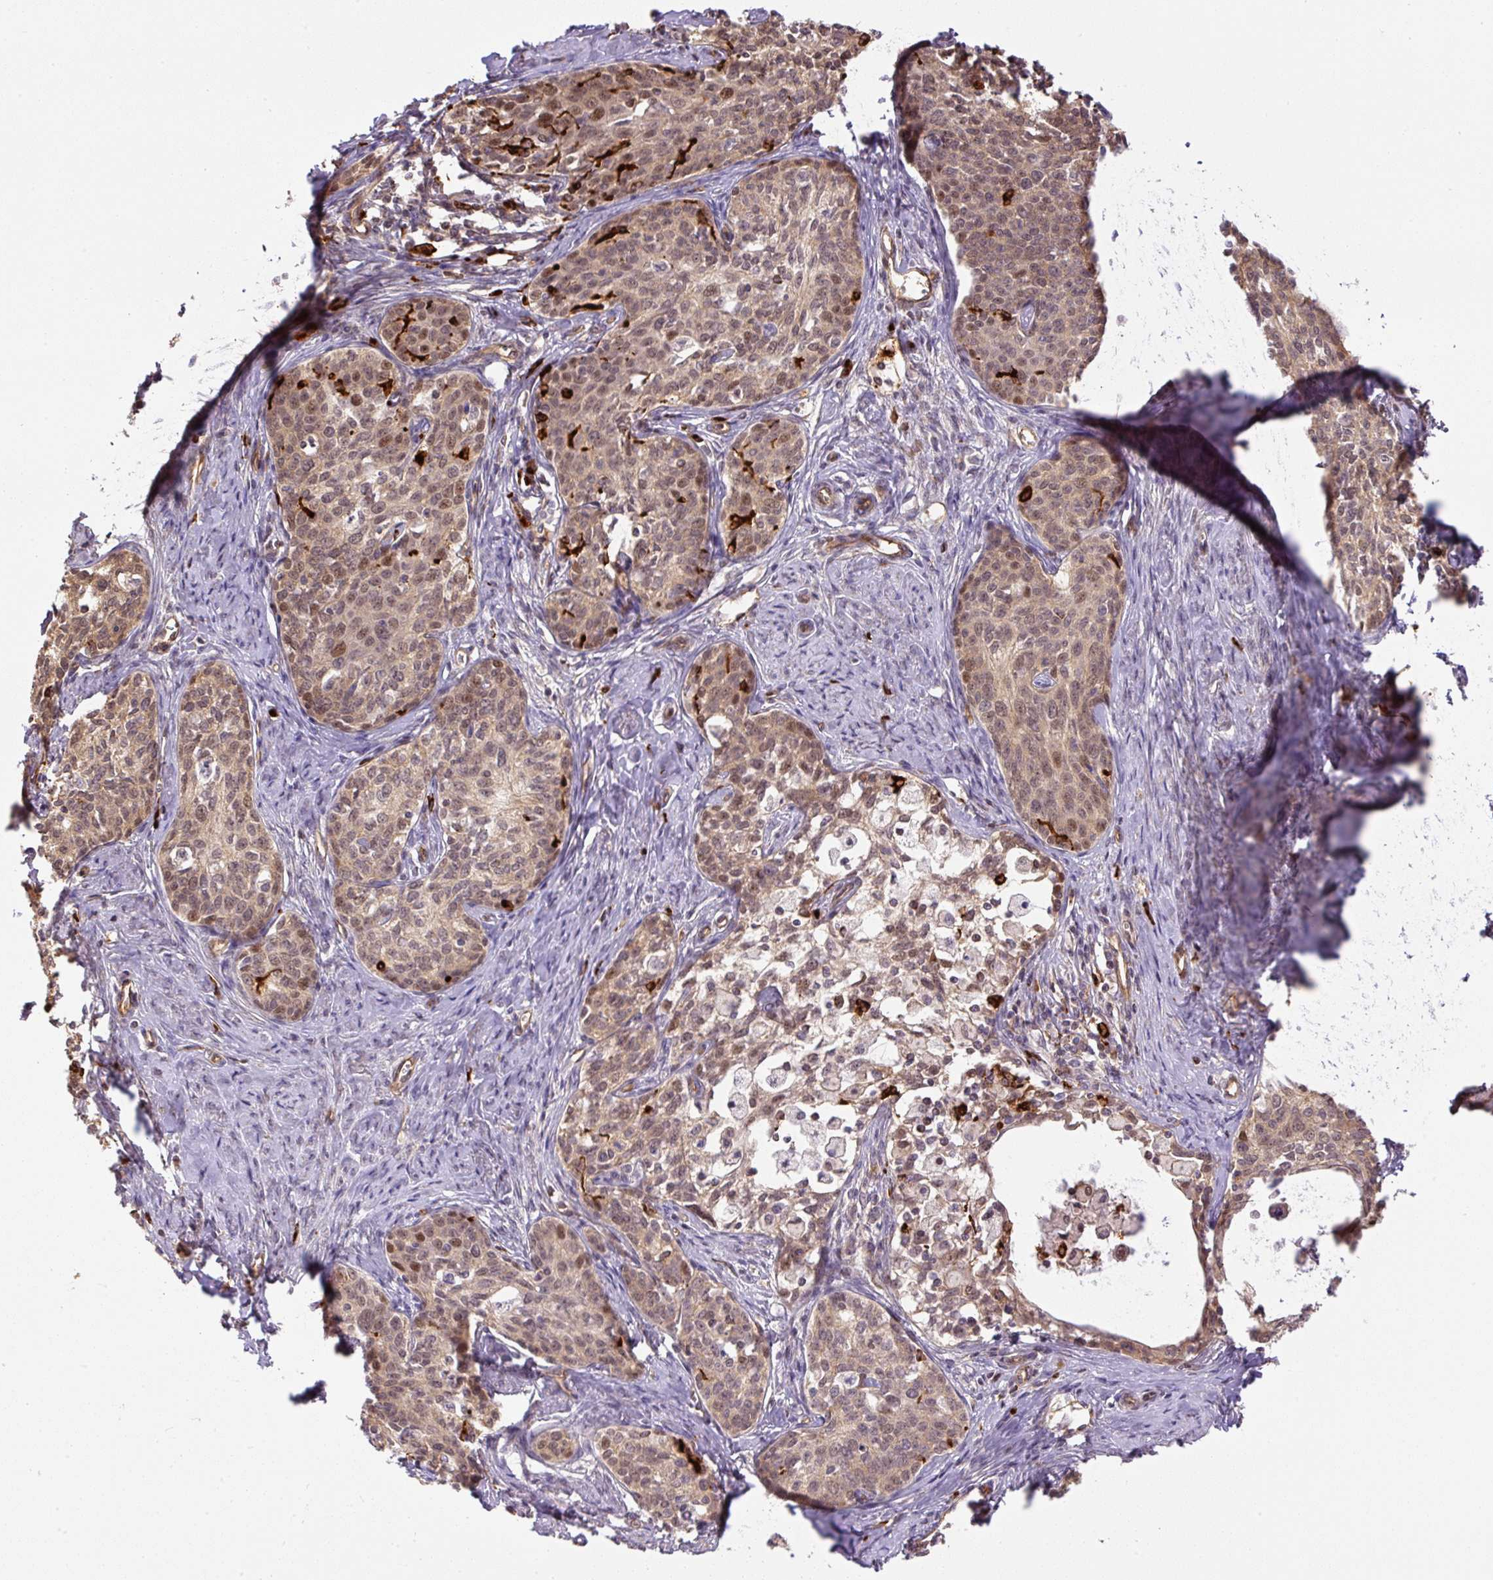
{"staining": {"intensity": "moderate", "quantity": ">75%", "location": "cytoplasmic/membranous,nuclear"}, "tissue": "cervical cancer", "cell_type": "Tumor cells", "image_type": "cancer", "snomed": [{"axis": "morphology", "description": "Squamous cell carcinoma, NOS"}, {"axis": "morphology", "description": "Adenocarcinoma, NOS"}, {"axis": "topography", "description": "Cervix"}], "caption": "Immunohistochemical staining of human adenocarcinoma (cervical) demonstrates medium levels of moderate cytoplasmic/membranous and nuclear positivity in approximately >75% of tumor cells.", "gene": "B3GALT5", "patient": {"sex": "female", "age": 52}}